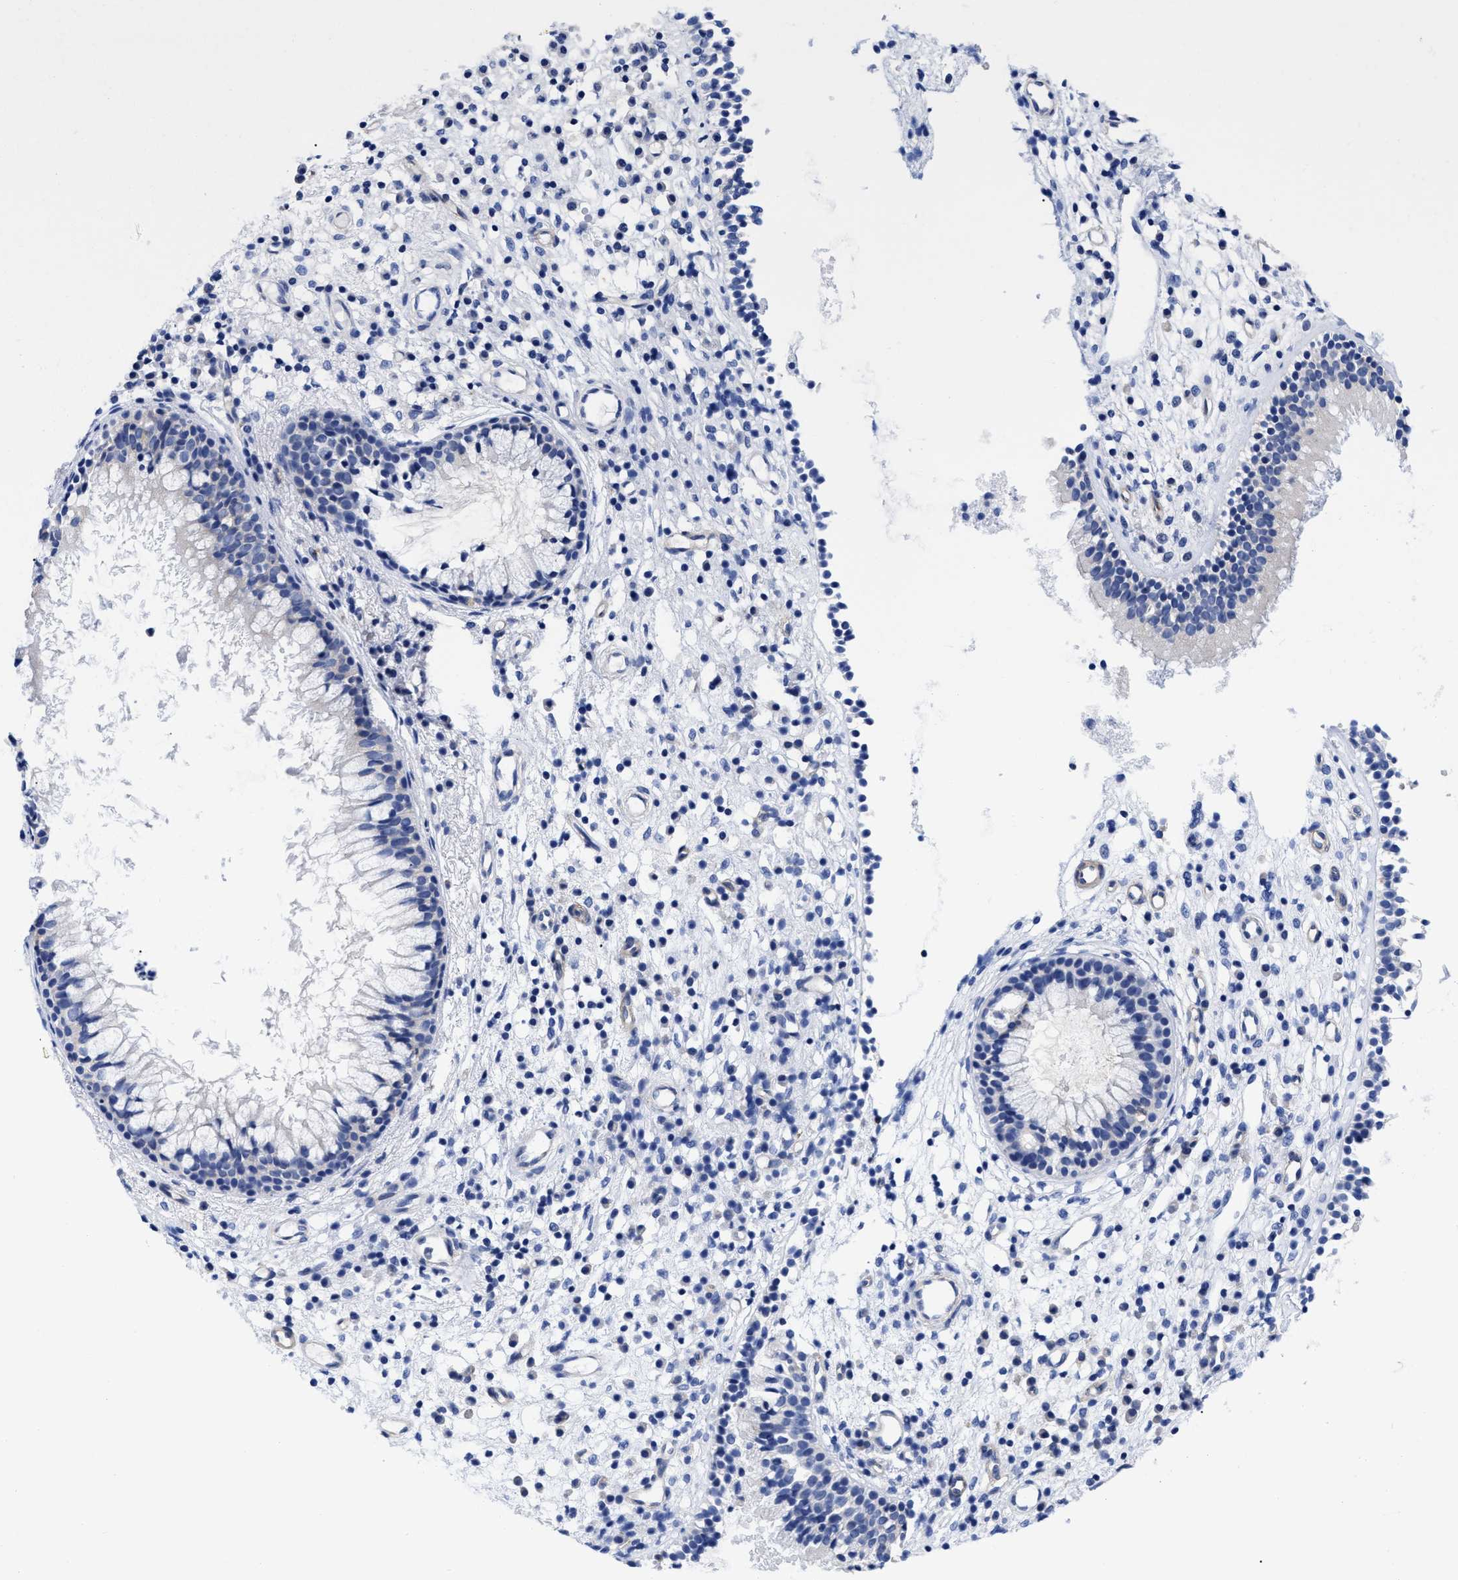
{"staining": {"intensity": "negative", "quantity": "none", "location": "none"}, "tissue": "nasopharynx", "cell_type": "Respiratory epithelial cells", "image_type": "normal", "snomed": [{"axis": "morphology", "description": "Normal tissue, NOS"}, {"axis": "topography", "description": "Nasopharynx"}], "caption": "High power microscopy photomicrograph of an immunohistochemistry photomicrograph of unremarkable nasopharynx, revealing no significant staining in respiratory epithelial cells. (DAB (3,3'-diaminobenzidine) IHC visualized using brightfield microscopy, high magnification).", "gene": "IRAG2", "patient": {"sex": "male", "age": 21}}